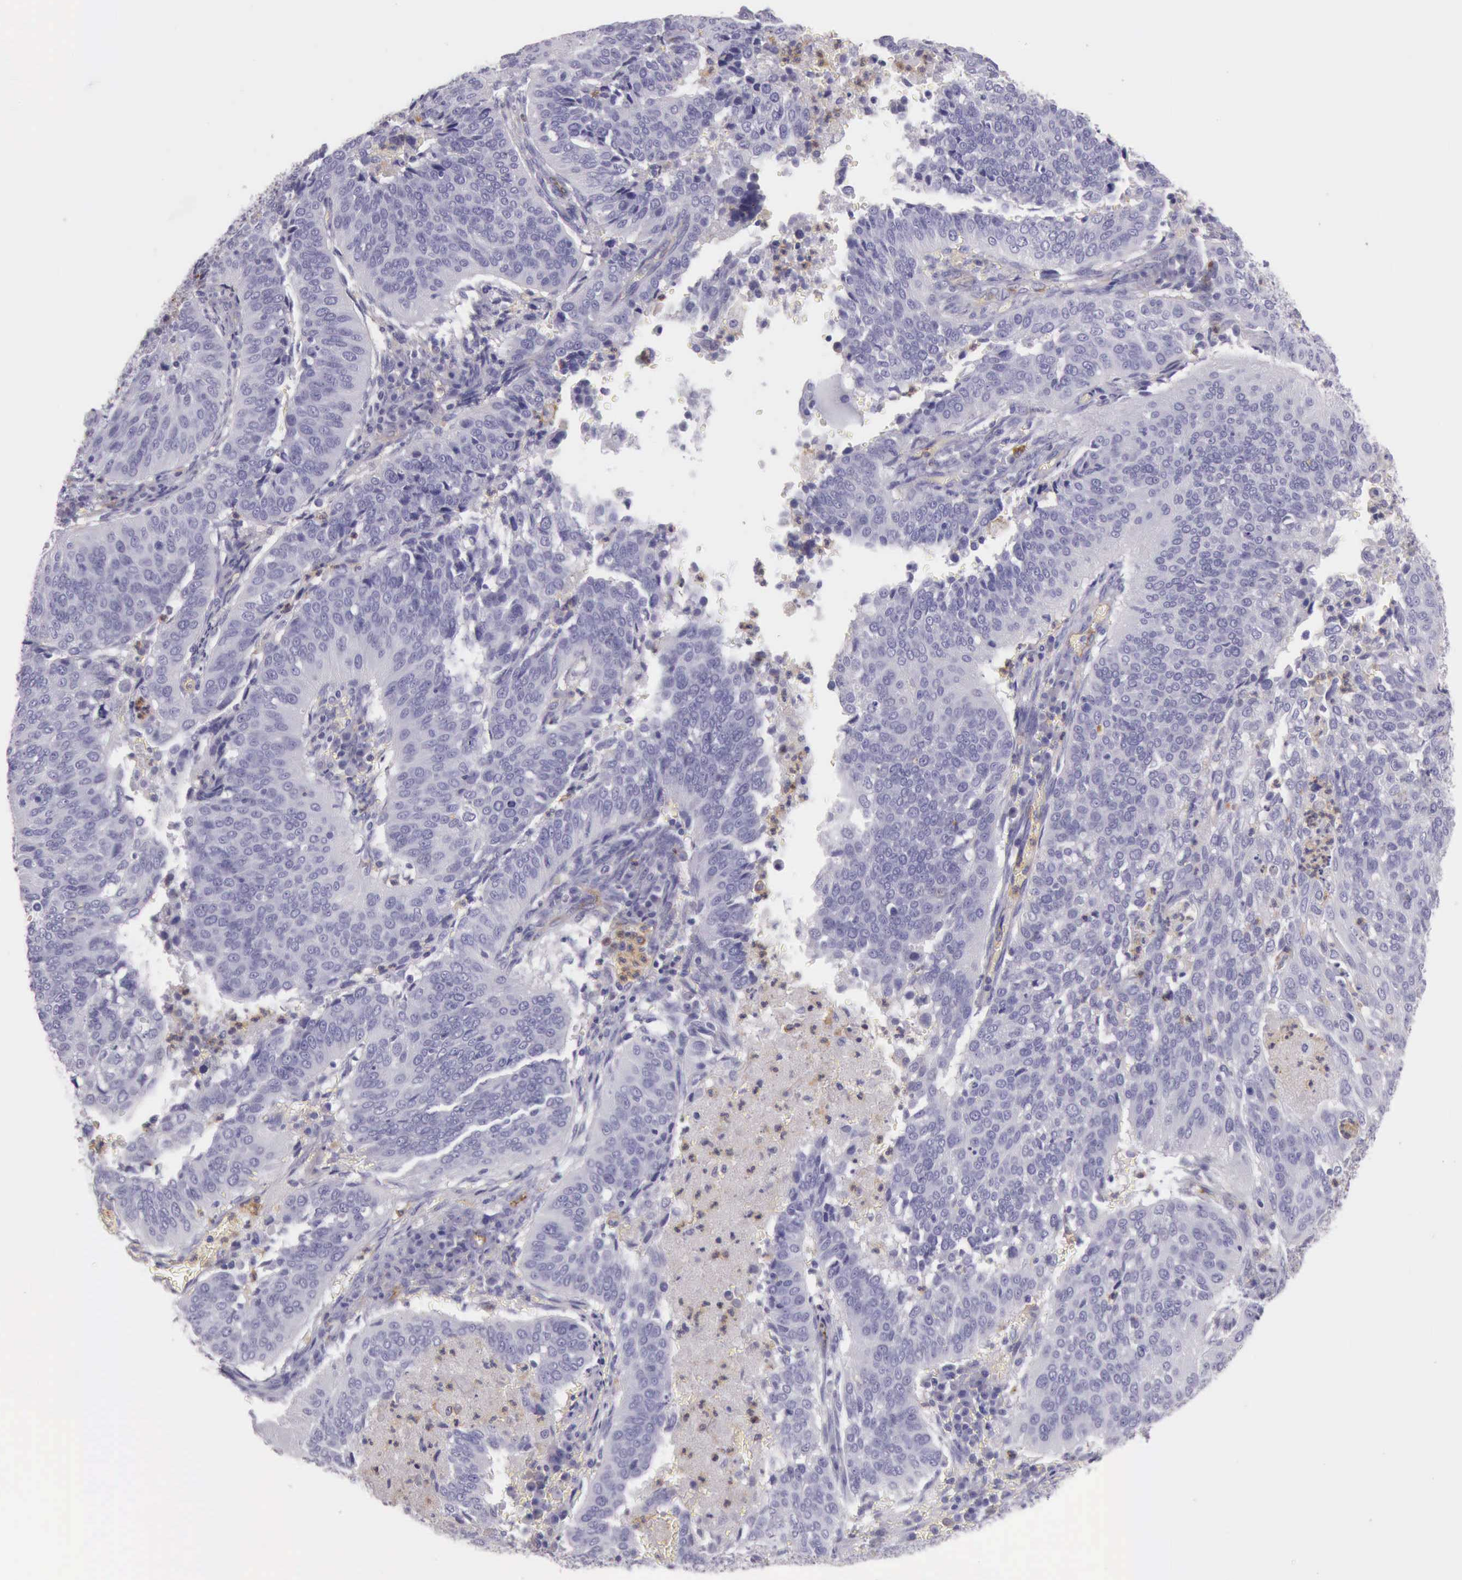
{"staining": {"intensity": "negative", "quantity": "none", "location": "none"}, "tissue": "cervical cancer", "cell_type": "Tumor cells", "image_type": "cancer", "snomed": [{"axis": "morphology", "description": "Squamous cell carcinoma, NOS"}, {"axis": "topography", "description": "Cervix"}], "caption": "Cervical cancer stained for a protein using IHC reveals no expression tumor cells.", "gene": "TCEANC", "patient": {"sex": "female", "age": 39}}